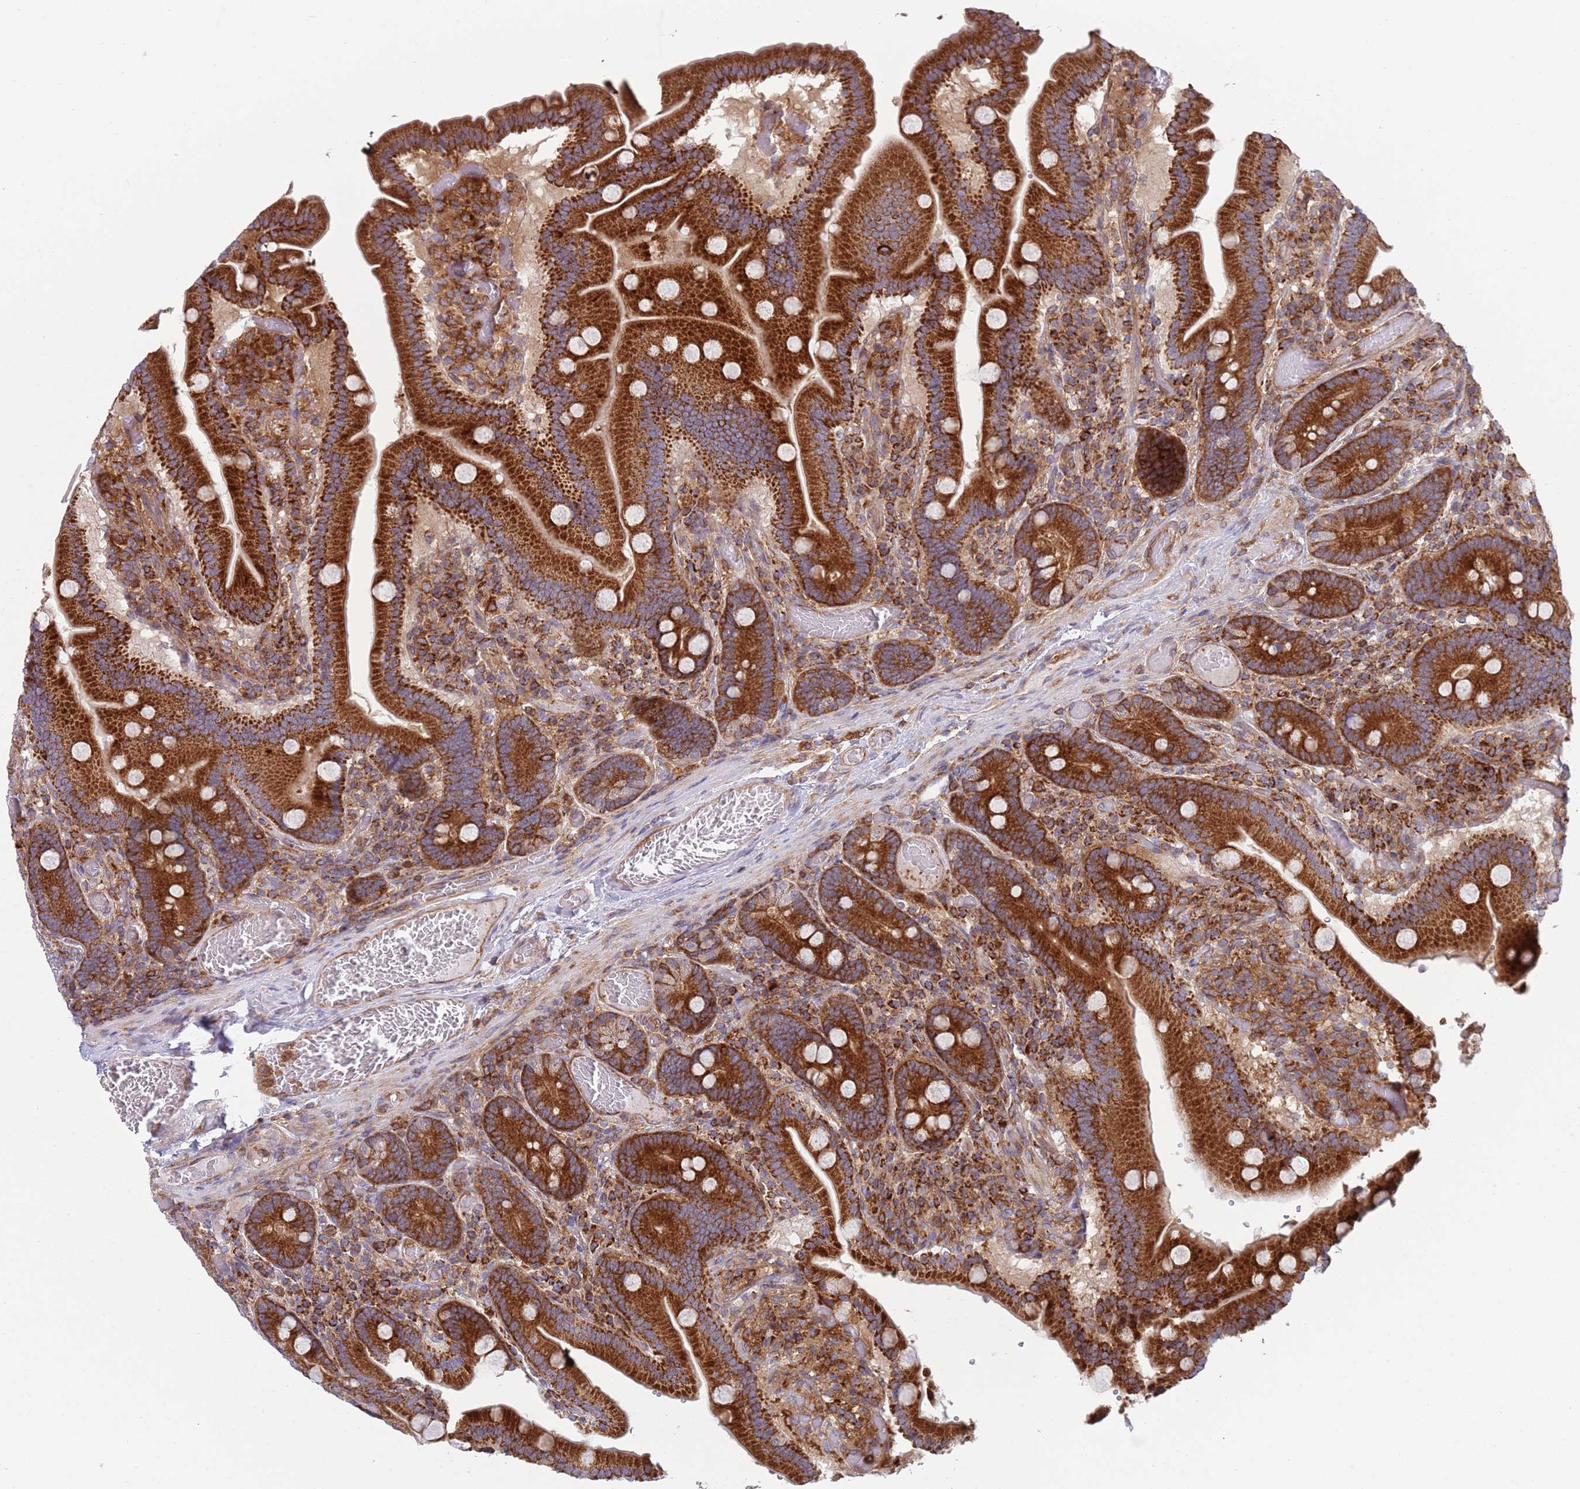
{"staining": {"intensity": "strong", "quantity": ">75%", "location": "cytoplasmic/membranous"}, "tissue": "duodenum", "cell_type": "Glandular cells", "image_type": "normal", "snomed": [{"axis": "morphology", "description": "Normal tissue, NOS"}, {"axis": "topography", "description": "Duodenum"}], "caption": "This photomicrograph shows unremarkable duodenum stained with immunohistochemistry to label a protein in brown. The cytoplasmic/membranous of glandular cells show strong positivity for the protein. Nuclei are counter-stained blue.", "gene": "ZMYM5", "patient": {"sex": "female", "age": 62}}